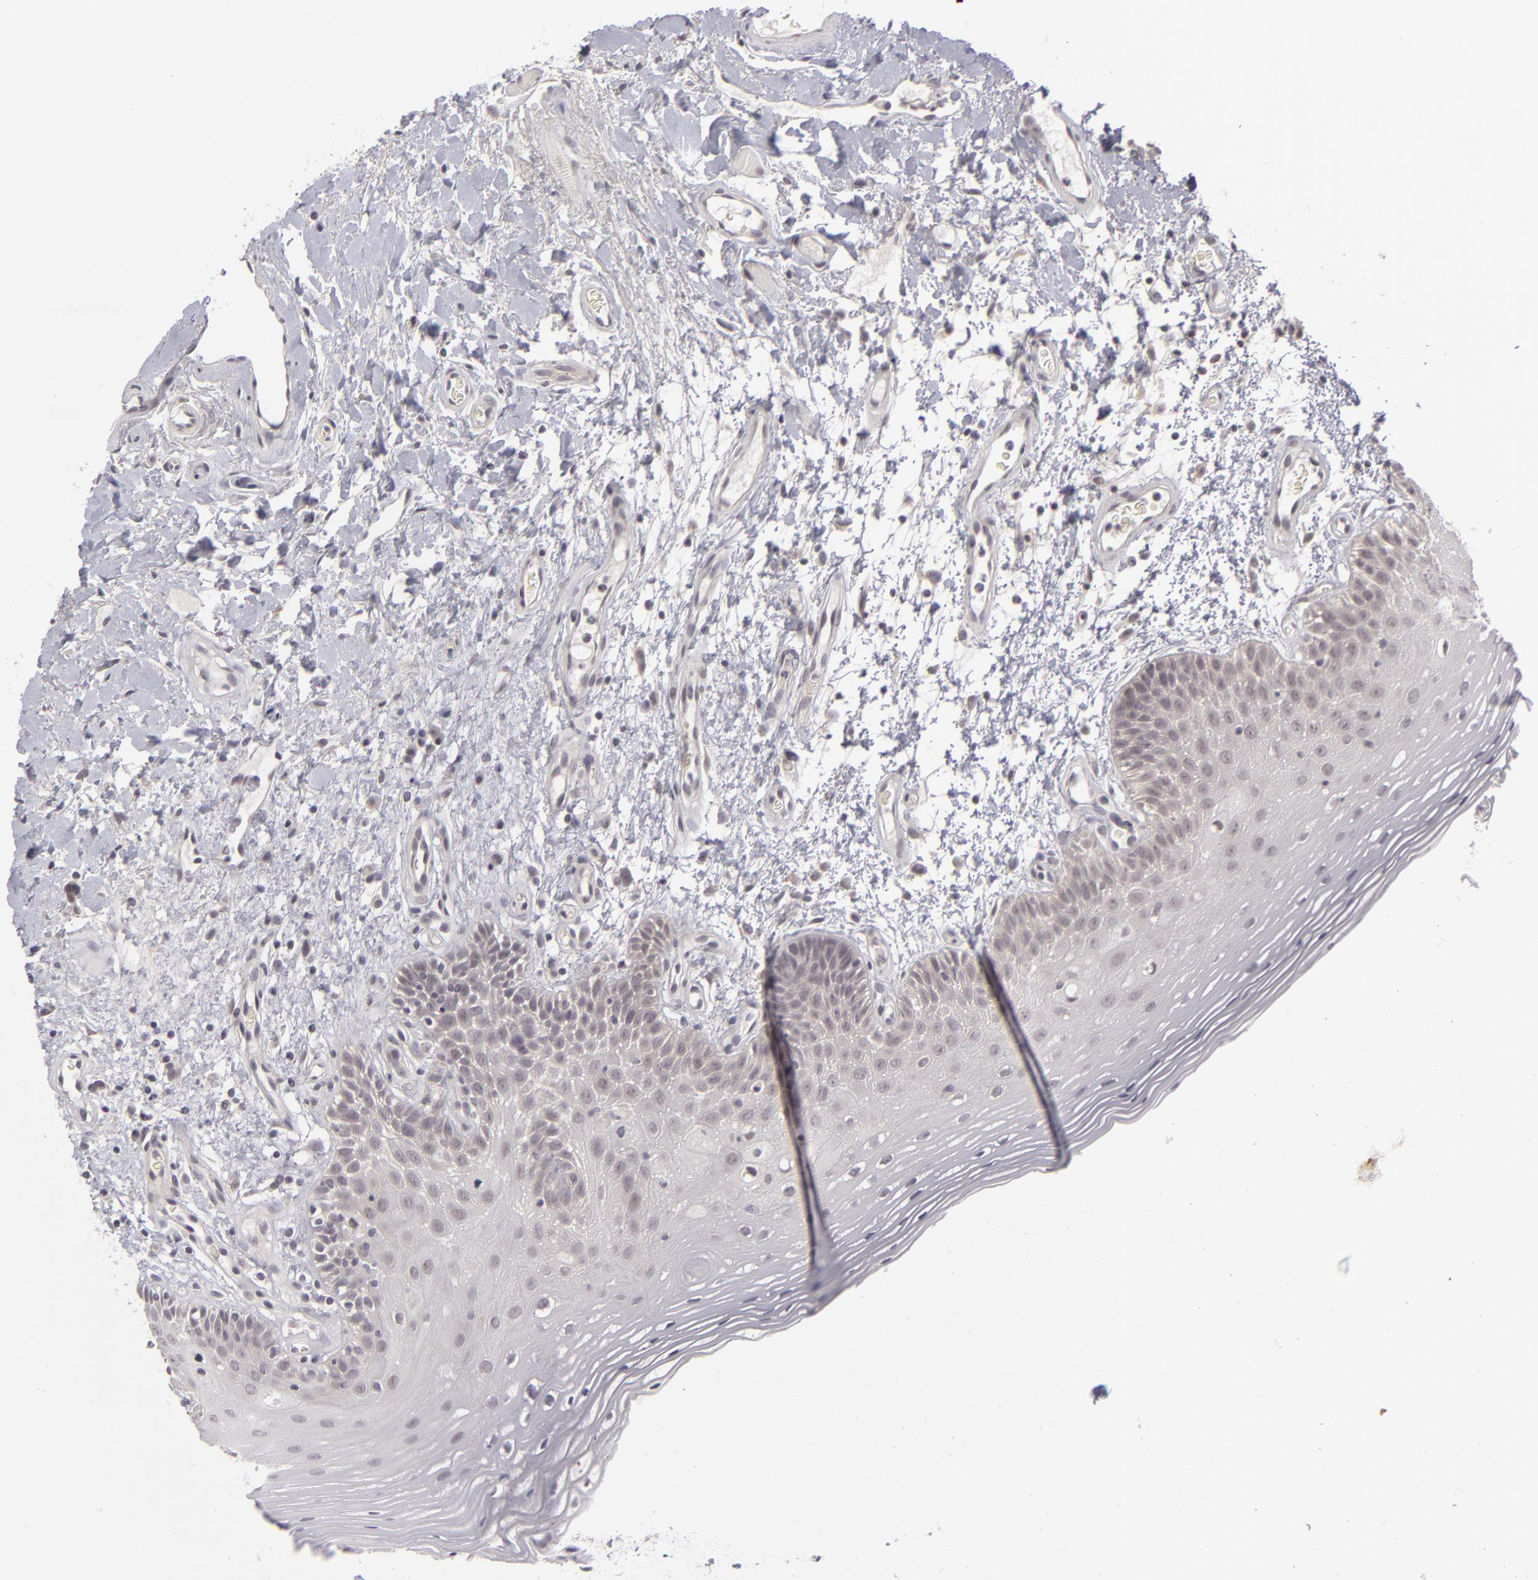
{"staining": {"intensity": "negative", "quantity": "none", "location": "none"}, "tissue": "oral mucosa", "cell_type": "Squamous epithelial cells", "image_type": "normal", "snomed": [{"axis": "morphology", "description": "Normal tissue, NOS"}, {"axis": "morphology", "description": "Squamous cell carcinoma, NOS"}, {"axis": "topography", "description": "Skeletal muscle"}, {"axis": "topography", "description": "Oral tissue"}, {"axis": "topography", "description": "Head-Neck"}], "caption": "An immunohistochemistry (IHC) micrograph of unremarkable oral mucosa is shown. There is no staining in squamous epithelial cells of oral mucosa.", "gene": "DLG3", "patient": {"sex": "male", "age": 71}}